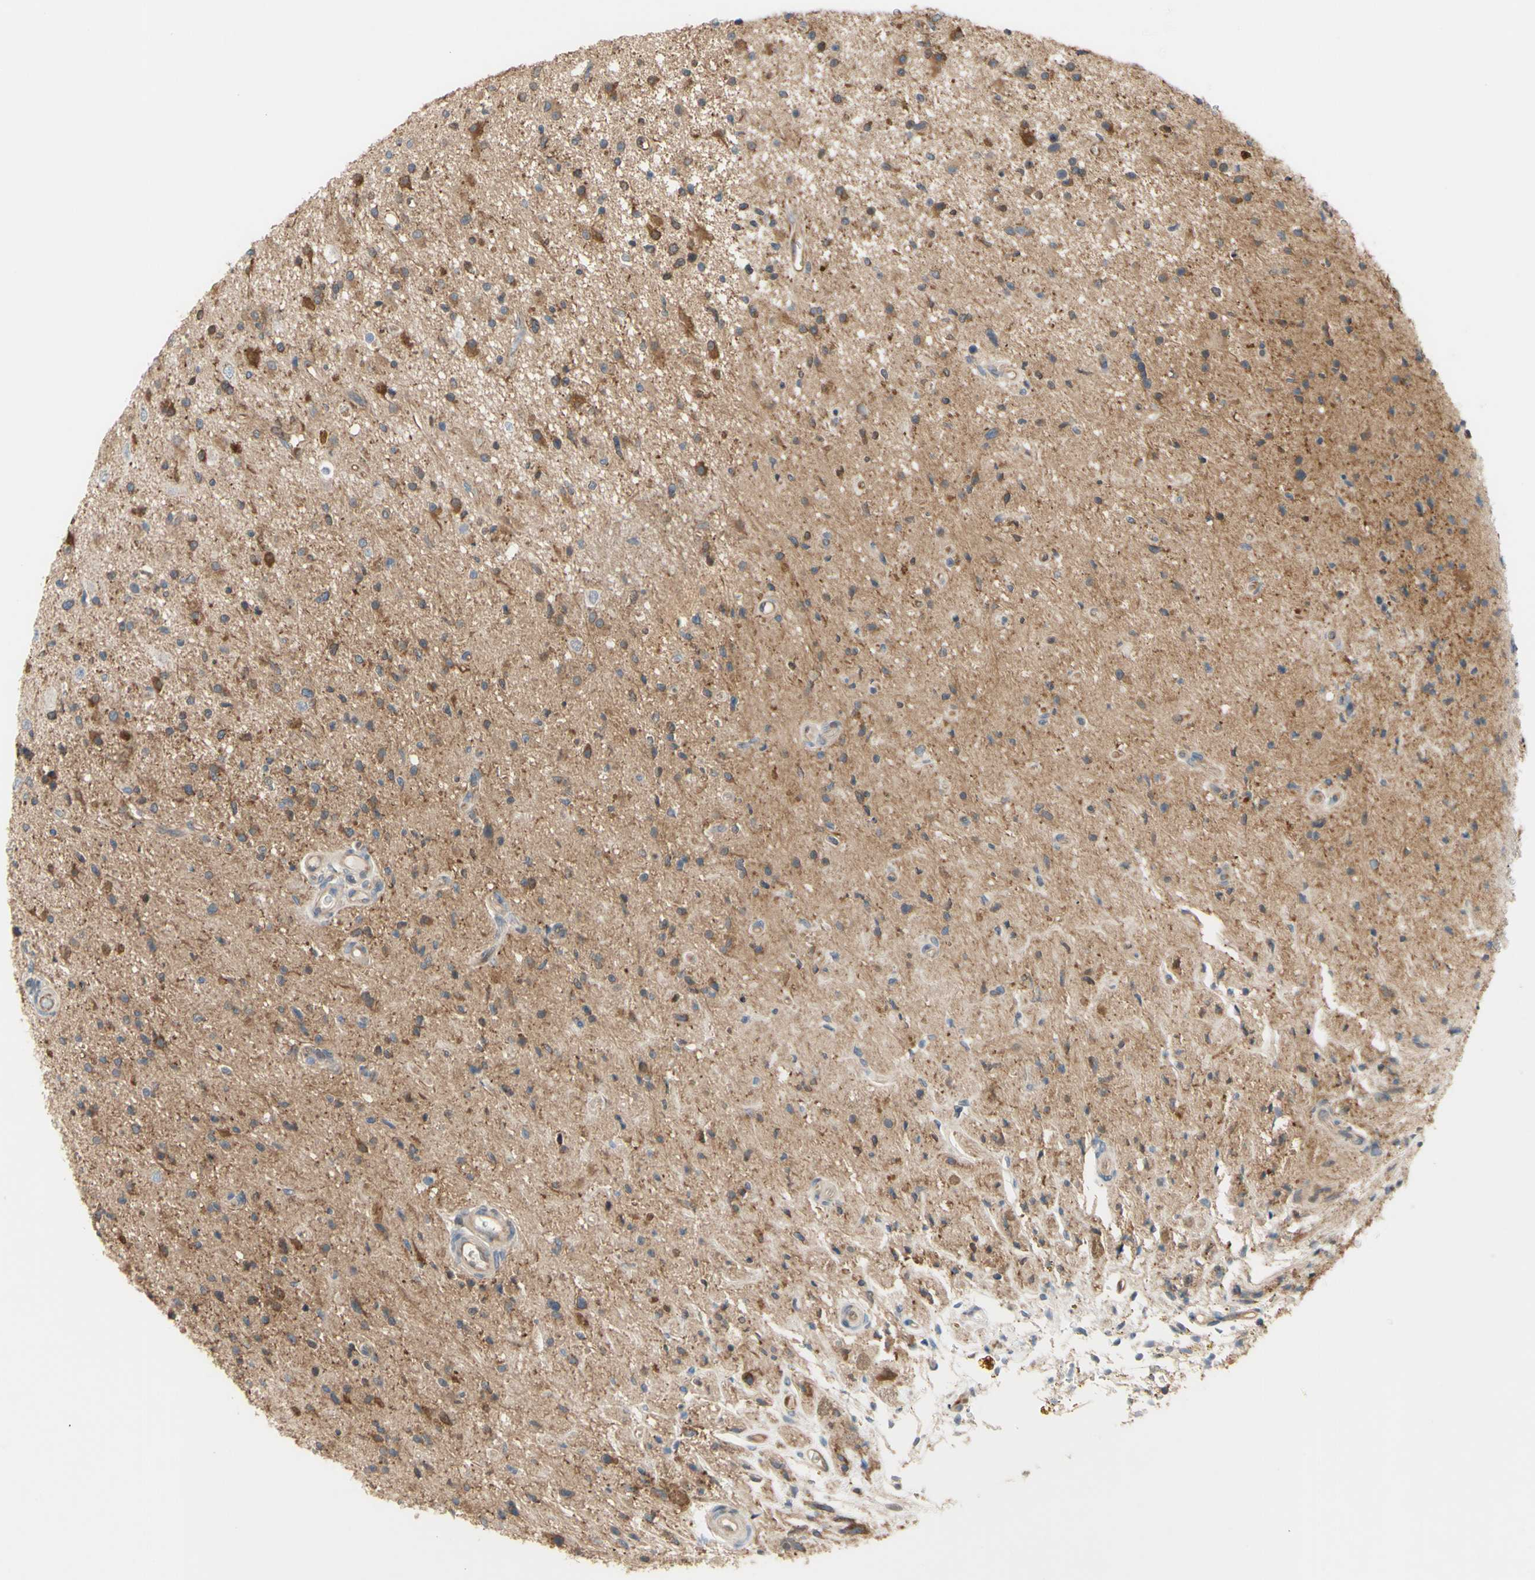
{"staining": {"intensity": "moderate", "quantity": "25%-75%", "location": "cytoplasmic/membranous"}, "tissue": "glioma", "cell_type": "Tumor cells", "image_type": "cancer", "snomed": [{"axis": "morphology", "description": "Glioma, malignant, High grade"}, {"axis": "topography", "description": "Brain"}], "caption": "About 25%-75% of tumor cells in glioma exhibit moderate cytoplasmic/membranous protein expression as visualized by brown immunohistochemical staining.", "gene": "DYNLRB1", "patient": {"sex": "male", "age": 33}}